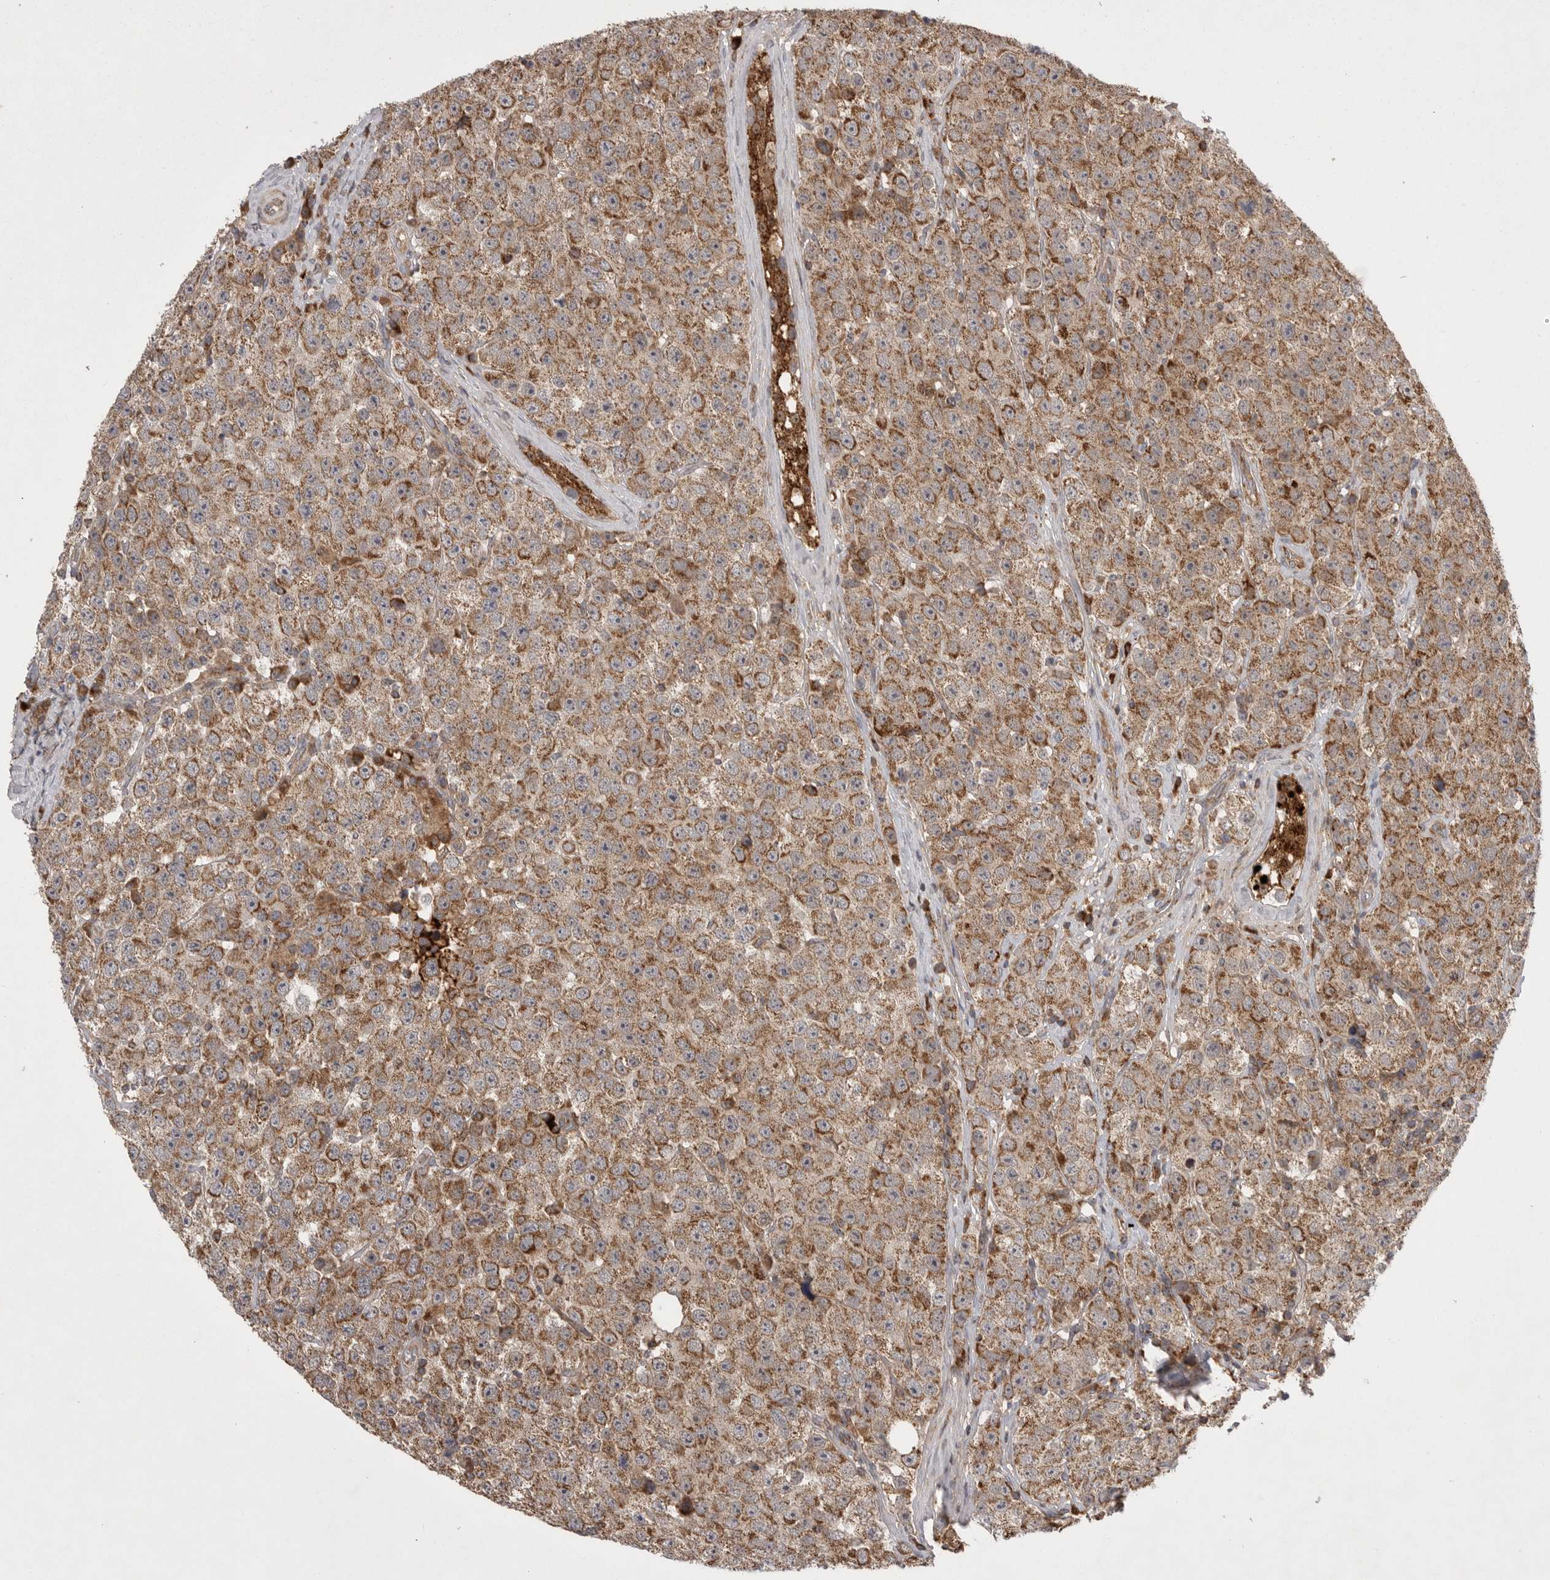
{"staining": {"intensity": "moderate", "quantity": ">75%", "location": "cytoplasmic/membranous"}, "tissue": "testis cancer", "cell_type": "Tumor cells", "image_type": "cancer", "snomed": [{"axis": "morphology", "description": "Seminoma, NOS"}, {"axis": "morphology", "description": "Carcinoma, Embryonal, NOS"}, {"axis": "topography", "description": "Testis"}], "caption": "Tumor cells show medium levels of moderate cytoplasmic/membranous positivity in about >75% of cells in human embryonal carcinoma (testis).", "gene": "KYAT3", "patient": {"sex": "male", "age": 28}}